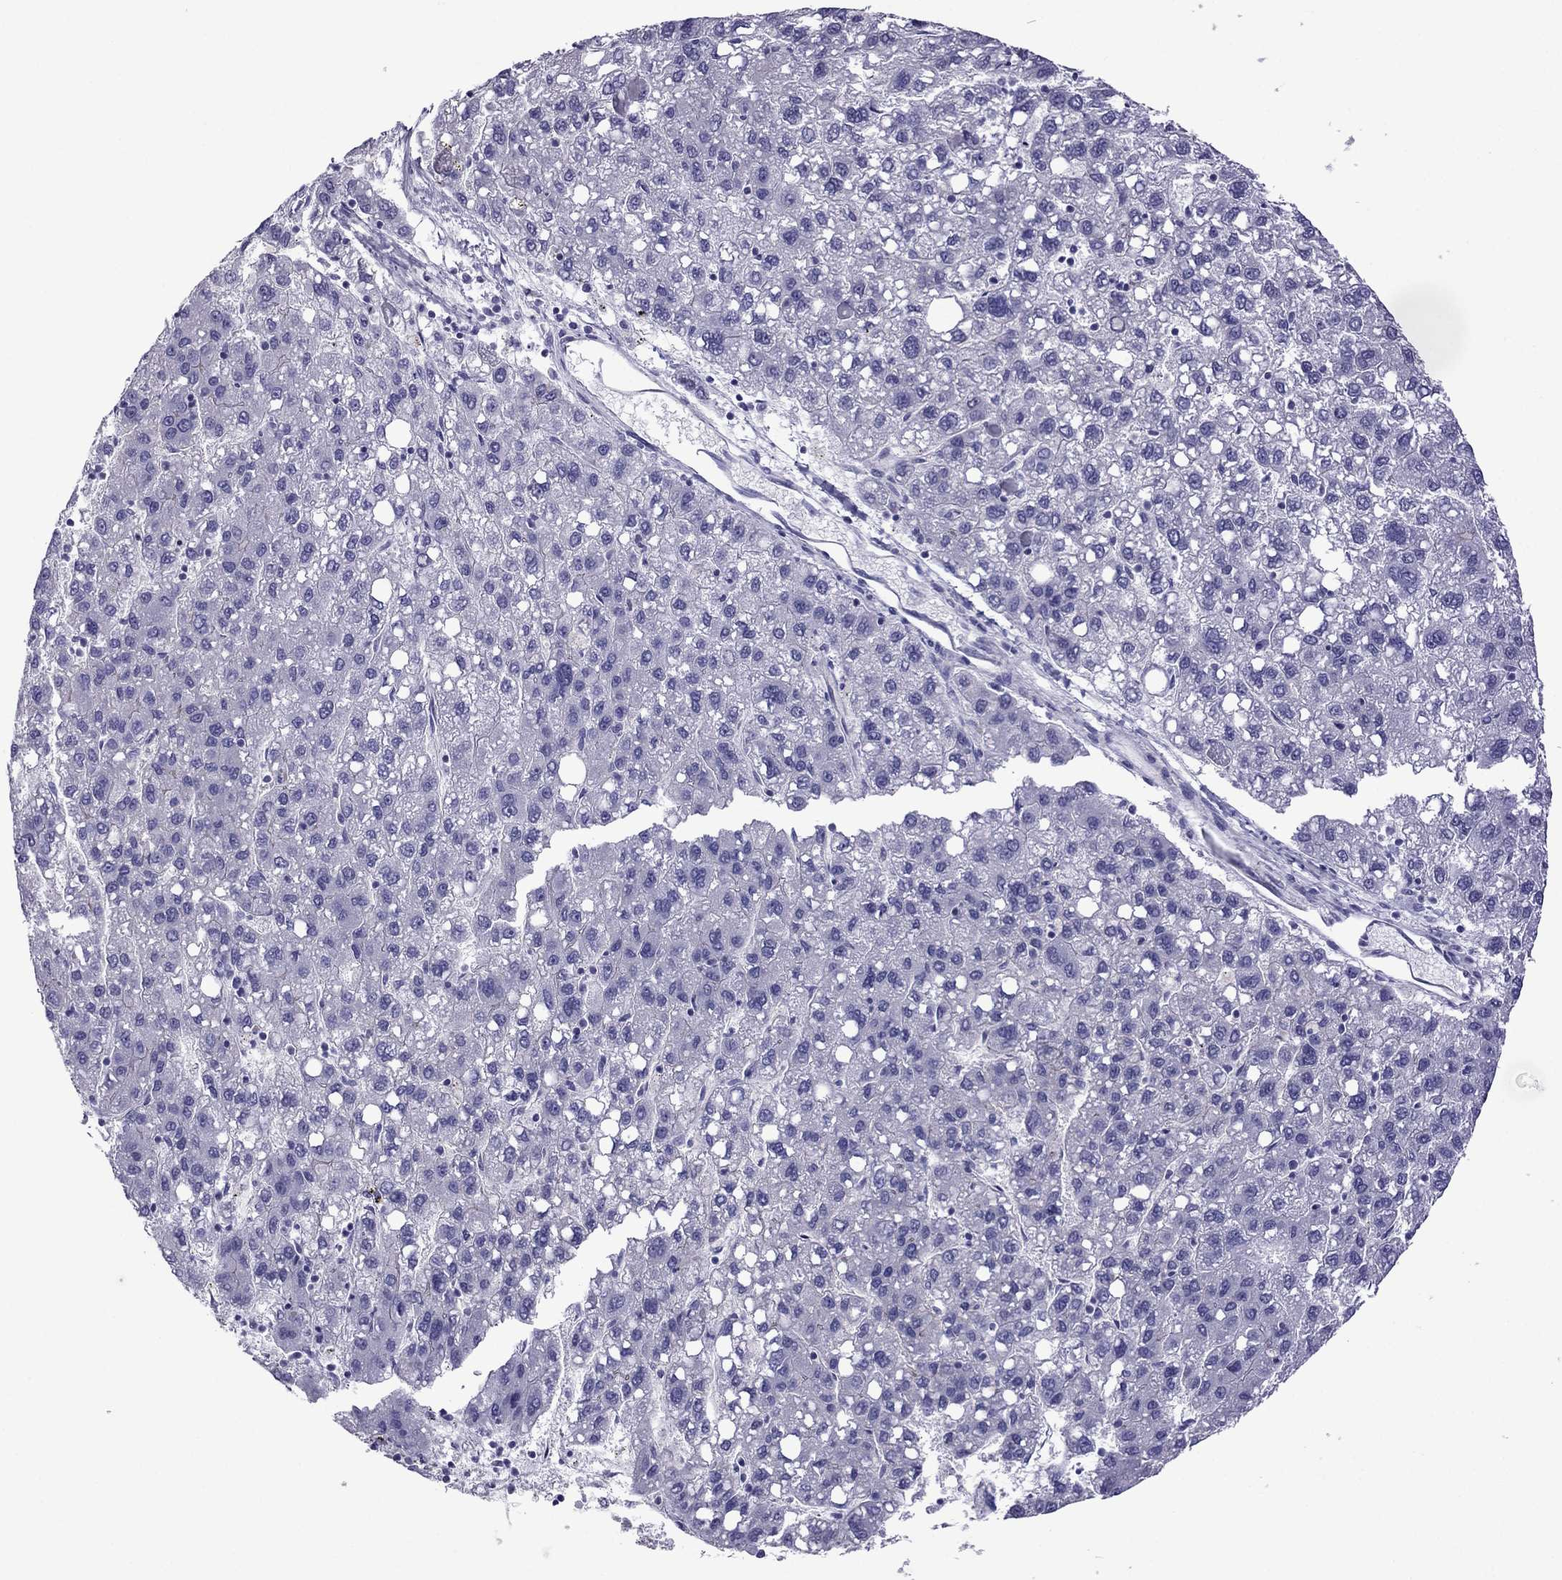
{"staining": {"intensity": "negative", "quantity": "none", "location": "none"}, "tissue": "liver cancer", "cell_type": "Tumor cells", "image_type": "cancer", "snomed": [{"axis": "morphology", "description": "Carcinoma, Hepatocellular, NOS"}, {"axis": "topography", "description": "Liver"}], "caption": "The photomicrograph demonstrates no significant expression in tumor cells of liver cancer.", "gene": "MYL11", "patient": {"sex": "female", "age": 82}}